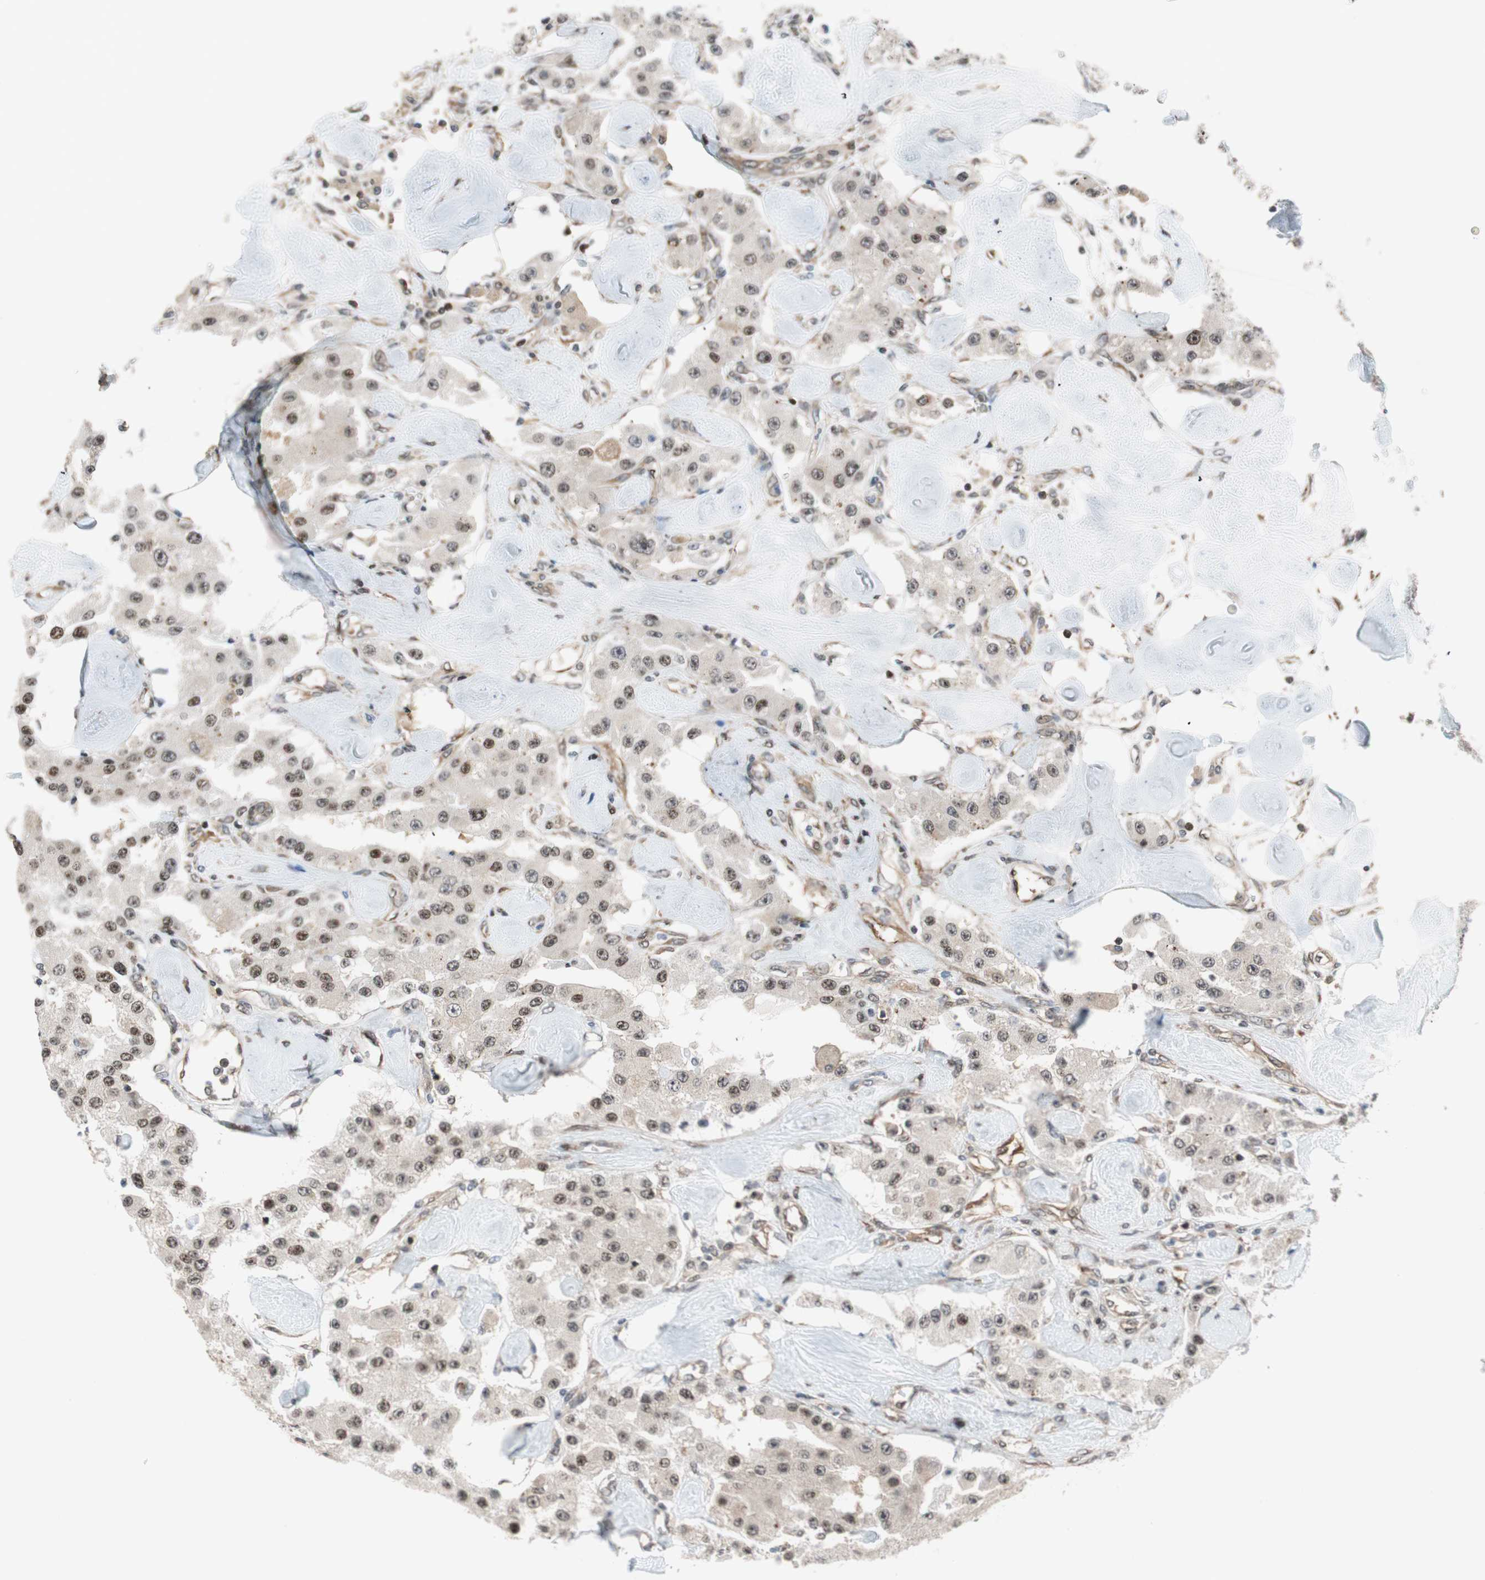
{"staining": {"intensity": "negative", "quantity": "none", "location": "none"}, "tissue": "carcinoid", "cell_type": "Tumor cells", "image_type": "cancer", "snomed": [{"axis": "morphology", "description": "Carcinoid, malignant, NOS"}, {"axis": "topography", "description": "Pancreas"}], "caption": "The immunohistochemistry micrograph has no significant staining in tumor cells of carcinoid tissue.", "gene": "ZNF512B", "patient": {"sex": "male", "age": 41}}